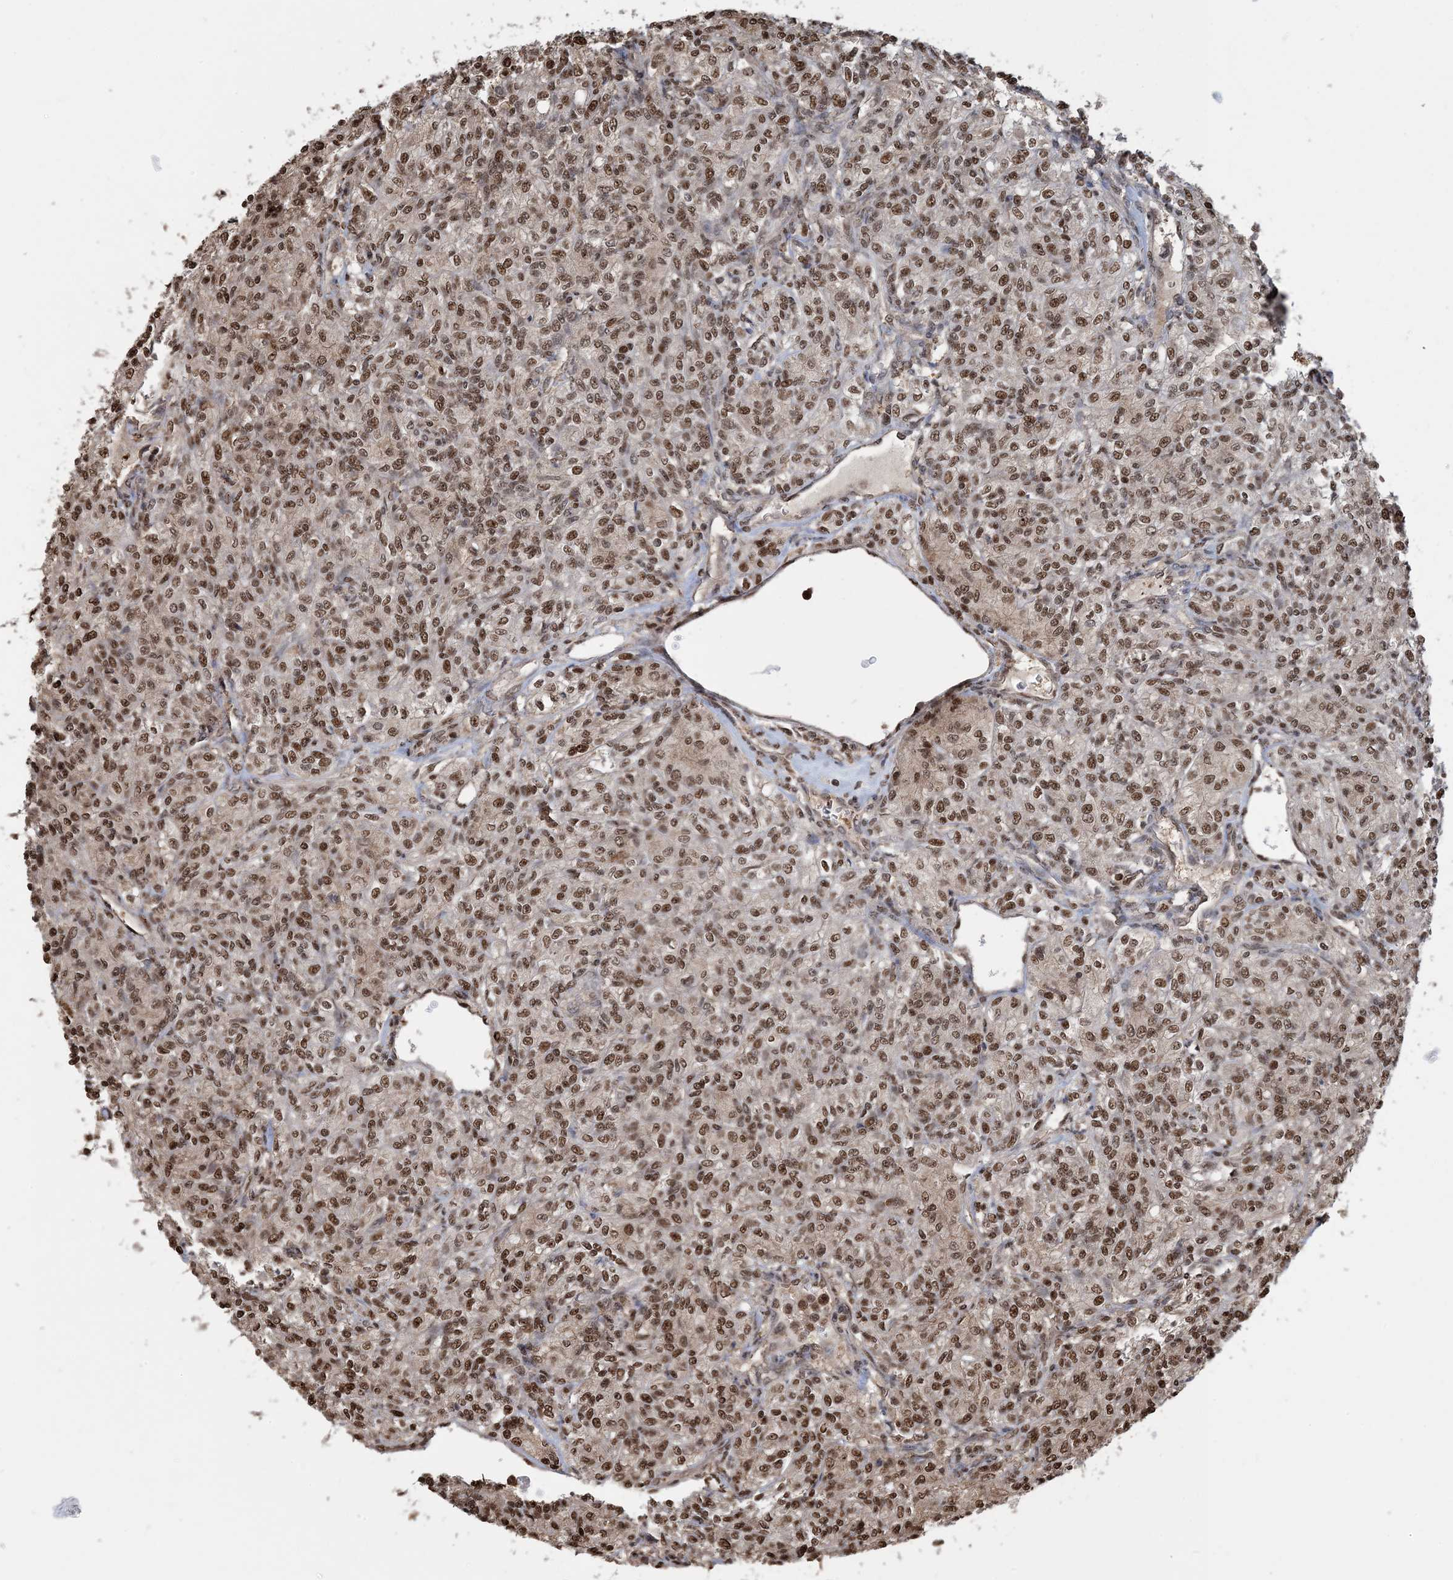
{"staining": {"intensity": "moderate", "quantity": ">75%", "location": "nuclear"}, "tissue": "renal cancer", "cell_type": "Tumor cells", "image_type": "cancer", "snomed": [{"axis": "morphology", "description": "Adenocarcinoma, NOS"}, {"axis": "topography", "description": "Kidney"}], "caption": "Human renal cancer (adenocarcinoma) stained with a brown dye displays moderate nuclear positive positivity in about >75% of tumor cells.", "gene": "HSPA1A", "patient": {"sex": "male", "age": 77}}